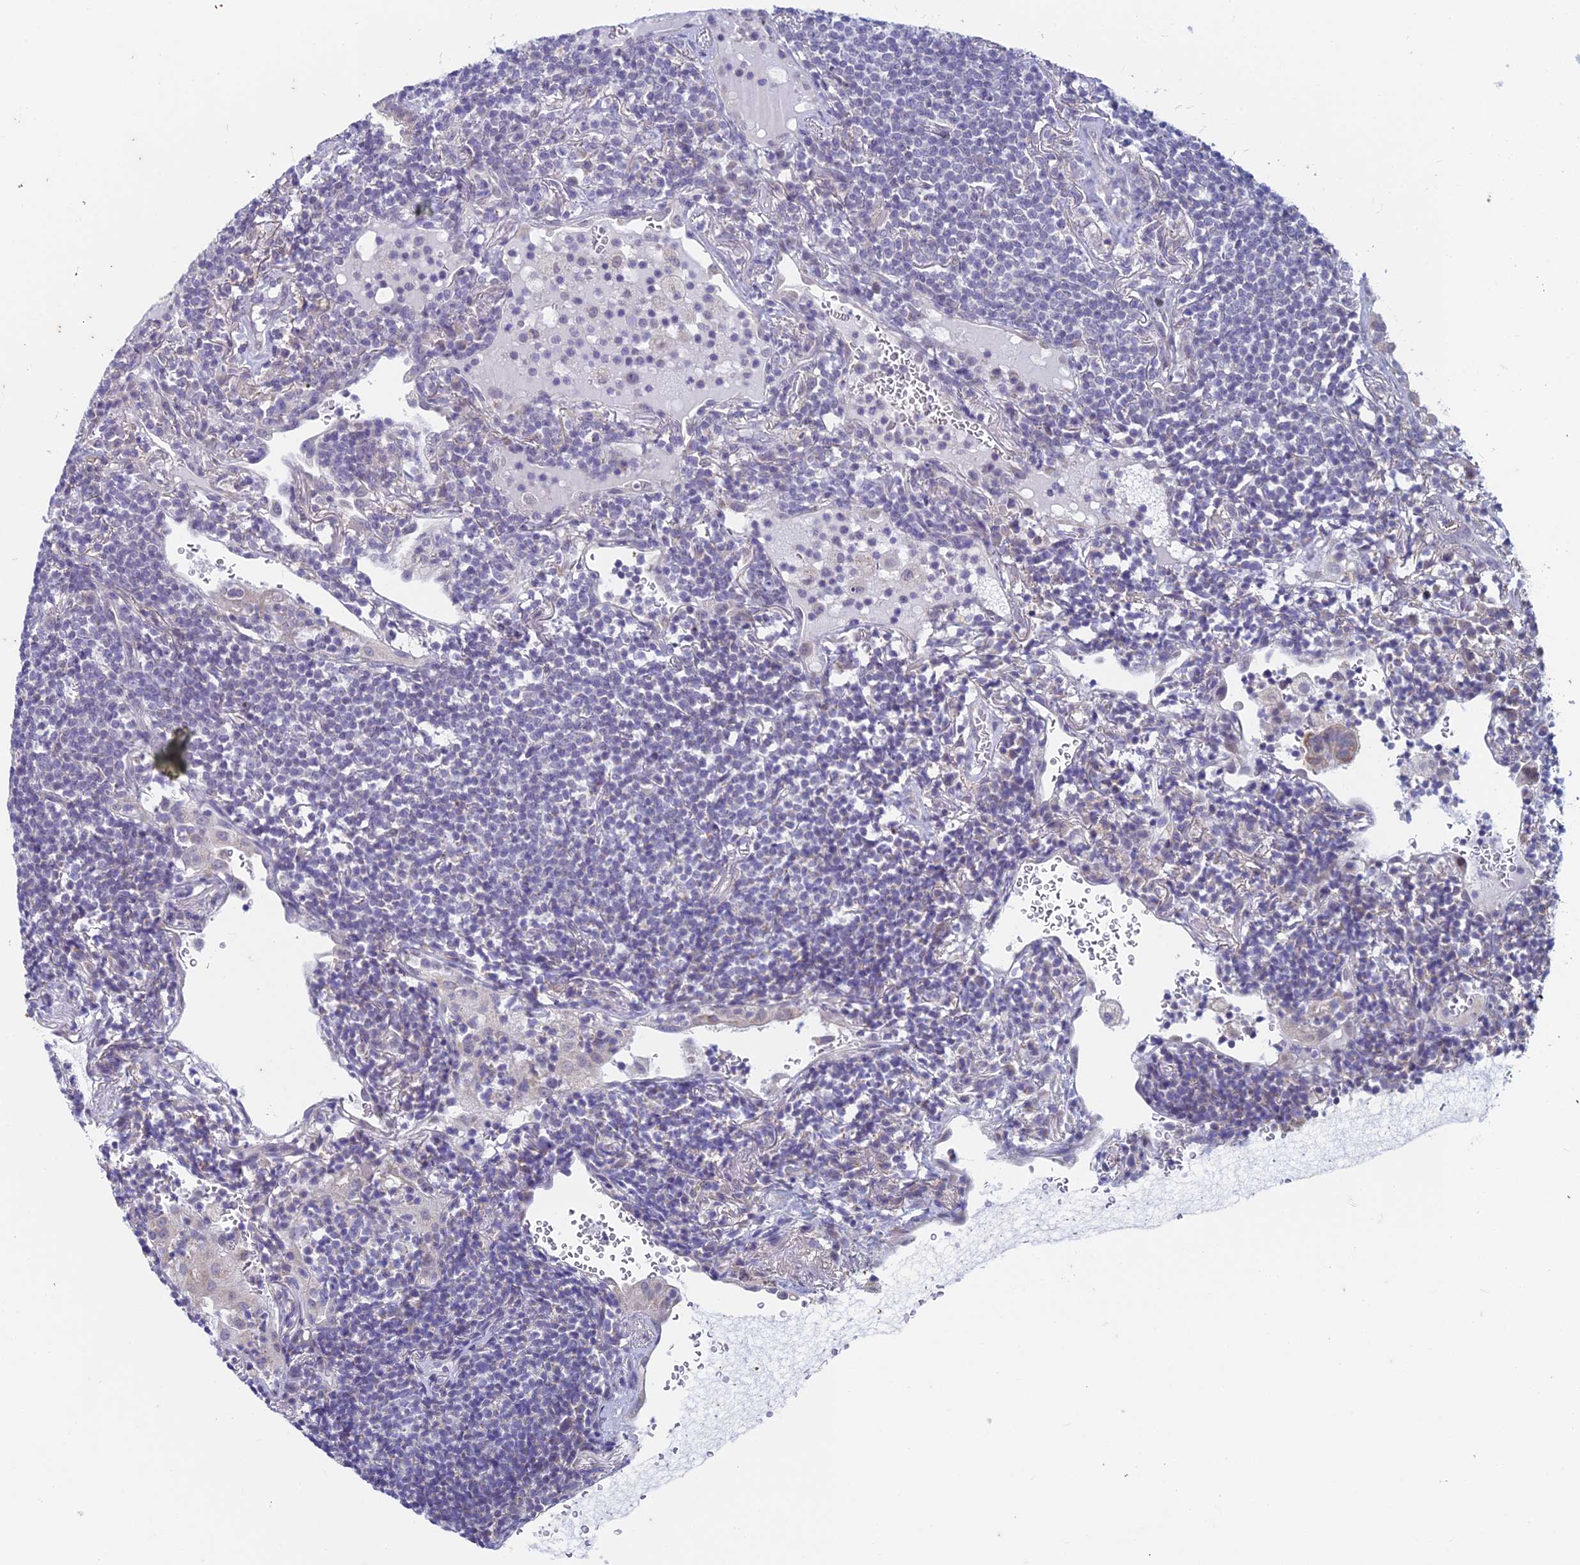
{"staining": {"intensity": "negative", "quantity": "none", "location": "none"}, "tissue": "lymphoma", "cell_type": "Tumor cells", "image_type": "cancer", "snomed": [{"axis": "morphology", "description": "Malignant lymphoma, non-Hodgkin's type, Low grade"}, {"axis": "topography", "description": "Lung"}], "caption": "Immunohistochemistry (IHC) image of neoplastic tissue: malignant lymphoma, non-Hodgkin's type (low-grade) stained with DAB (3,3'-diaminobenzidine) demonstrates no significant protein staining in tumor cells.", "gene": "EEF2KMT", "patient": {"sex": "female", "age": 71}}